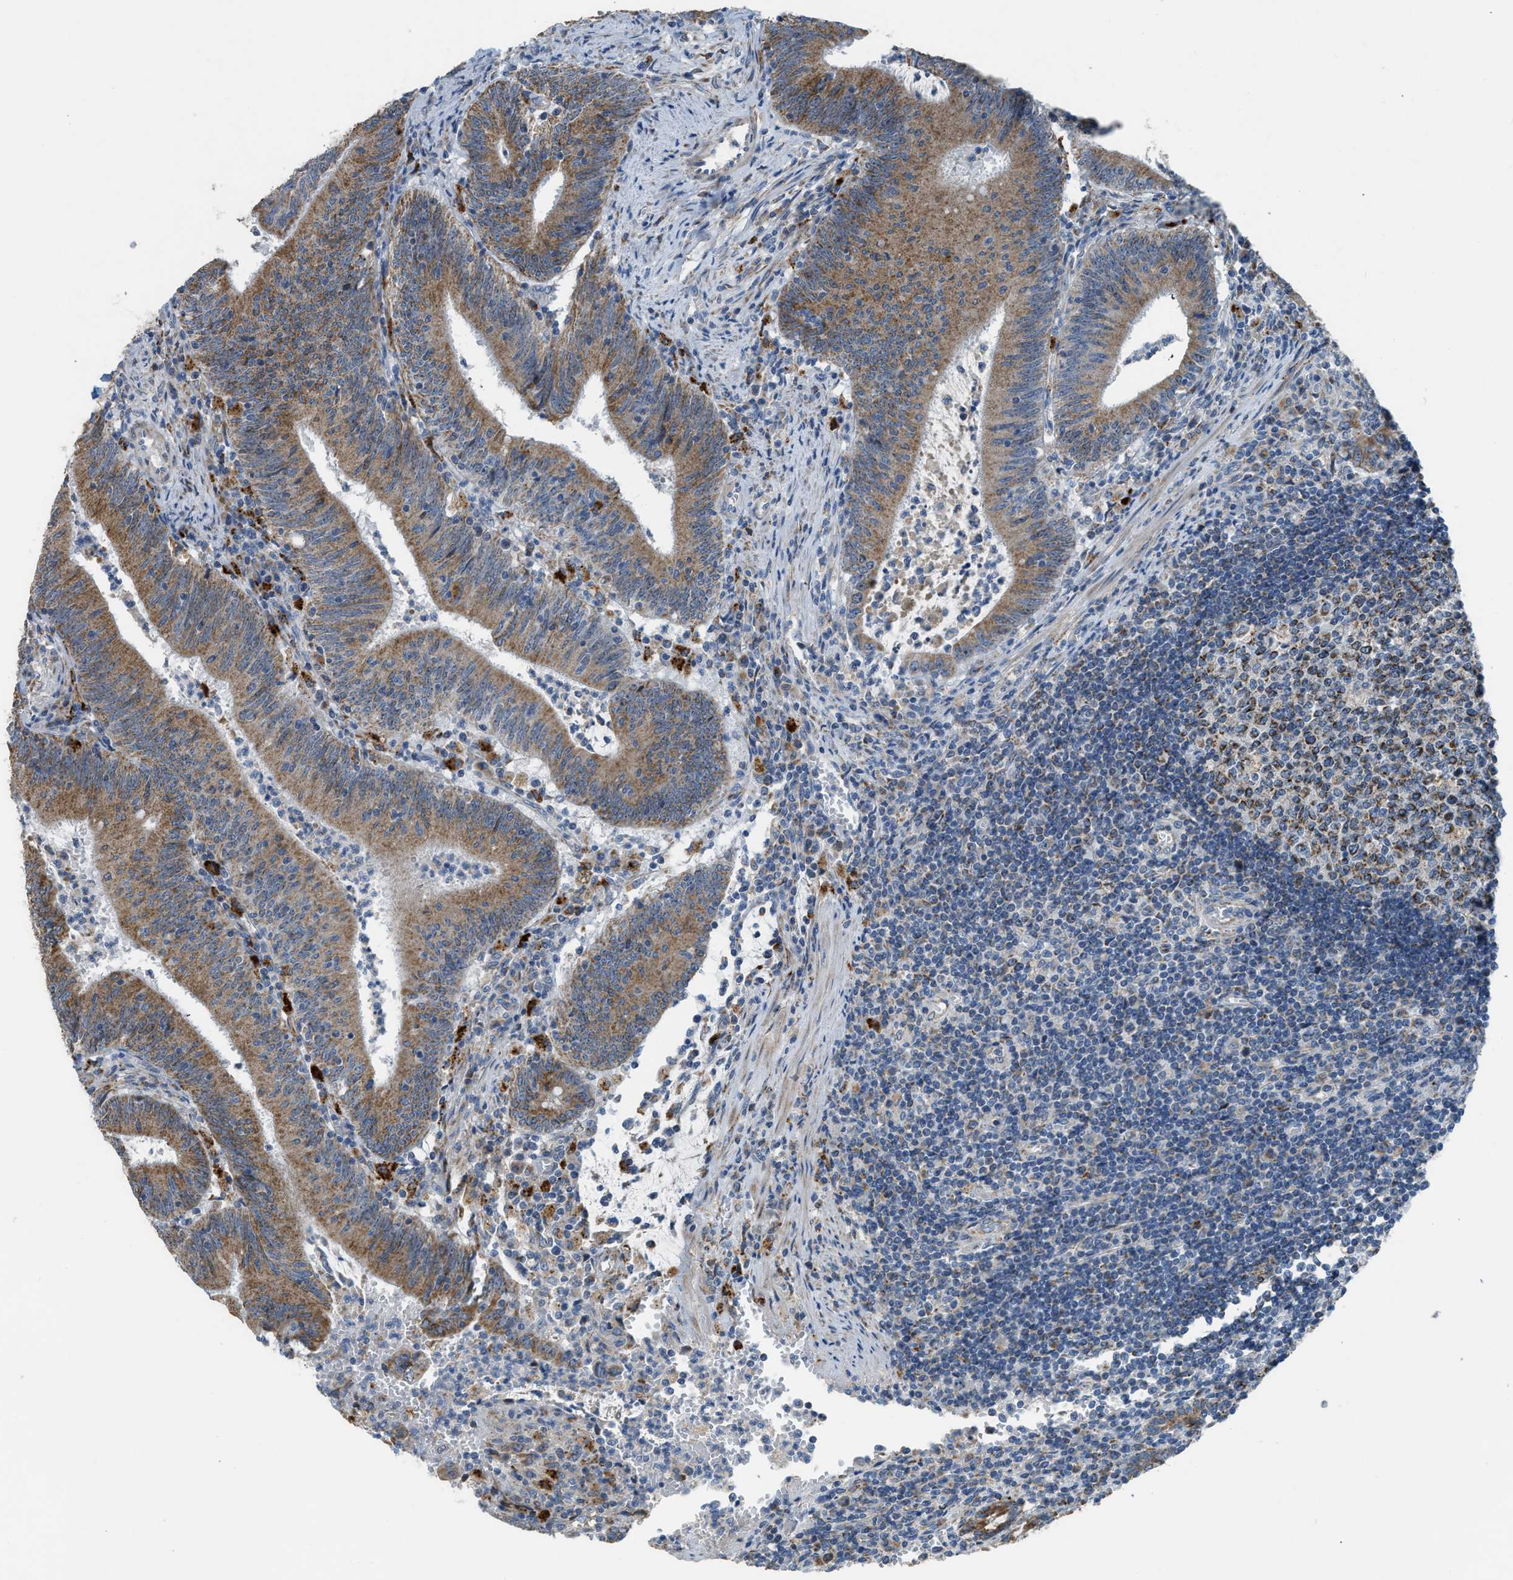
{"staining": {"intensity": "moderate", "quantity": ">75%", "location": "cytoplasmic/membranous"}, "tissue": "colorectal cancer", "cell_type": "Tumor cells", "image_type": "cancer", "snomed": [{"axis": "morphology", "description": "Normal tissue, NOS"}, {"axis": "morphology", "description": "Adenocarcinoma, NOS"}, {"axis": "topography", "description": "Rectum"}], "caption": "An image showing moderate cytoplasmic/membranous positivity in about >75% of tumor cells in colorectal cancer, as visualized by brown immunohistochemical staining.", "gene": "SMIM20", "patient": {"sex": "female", "age": 66}}